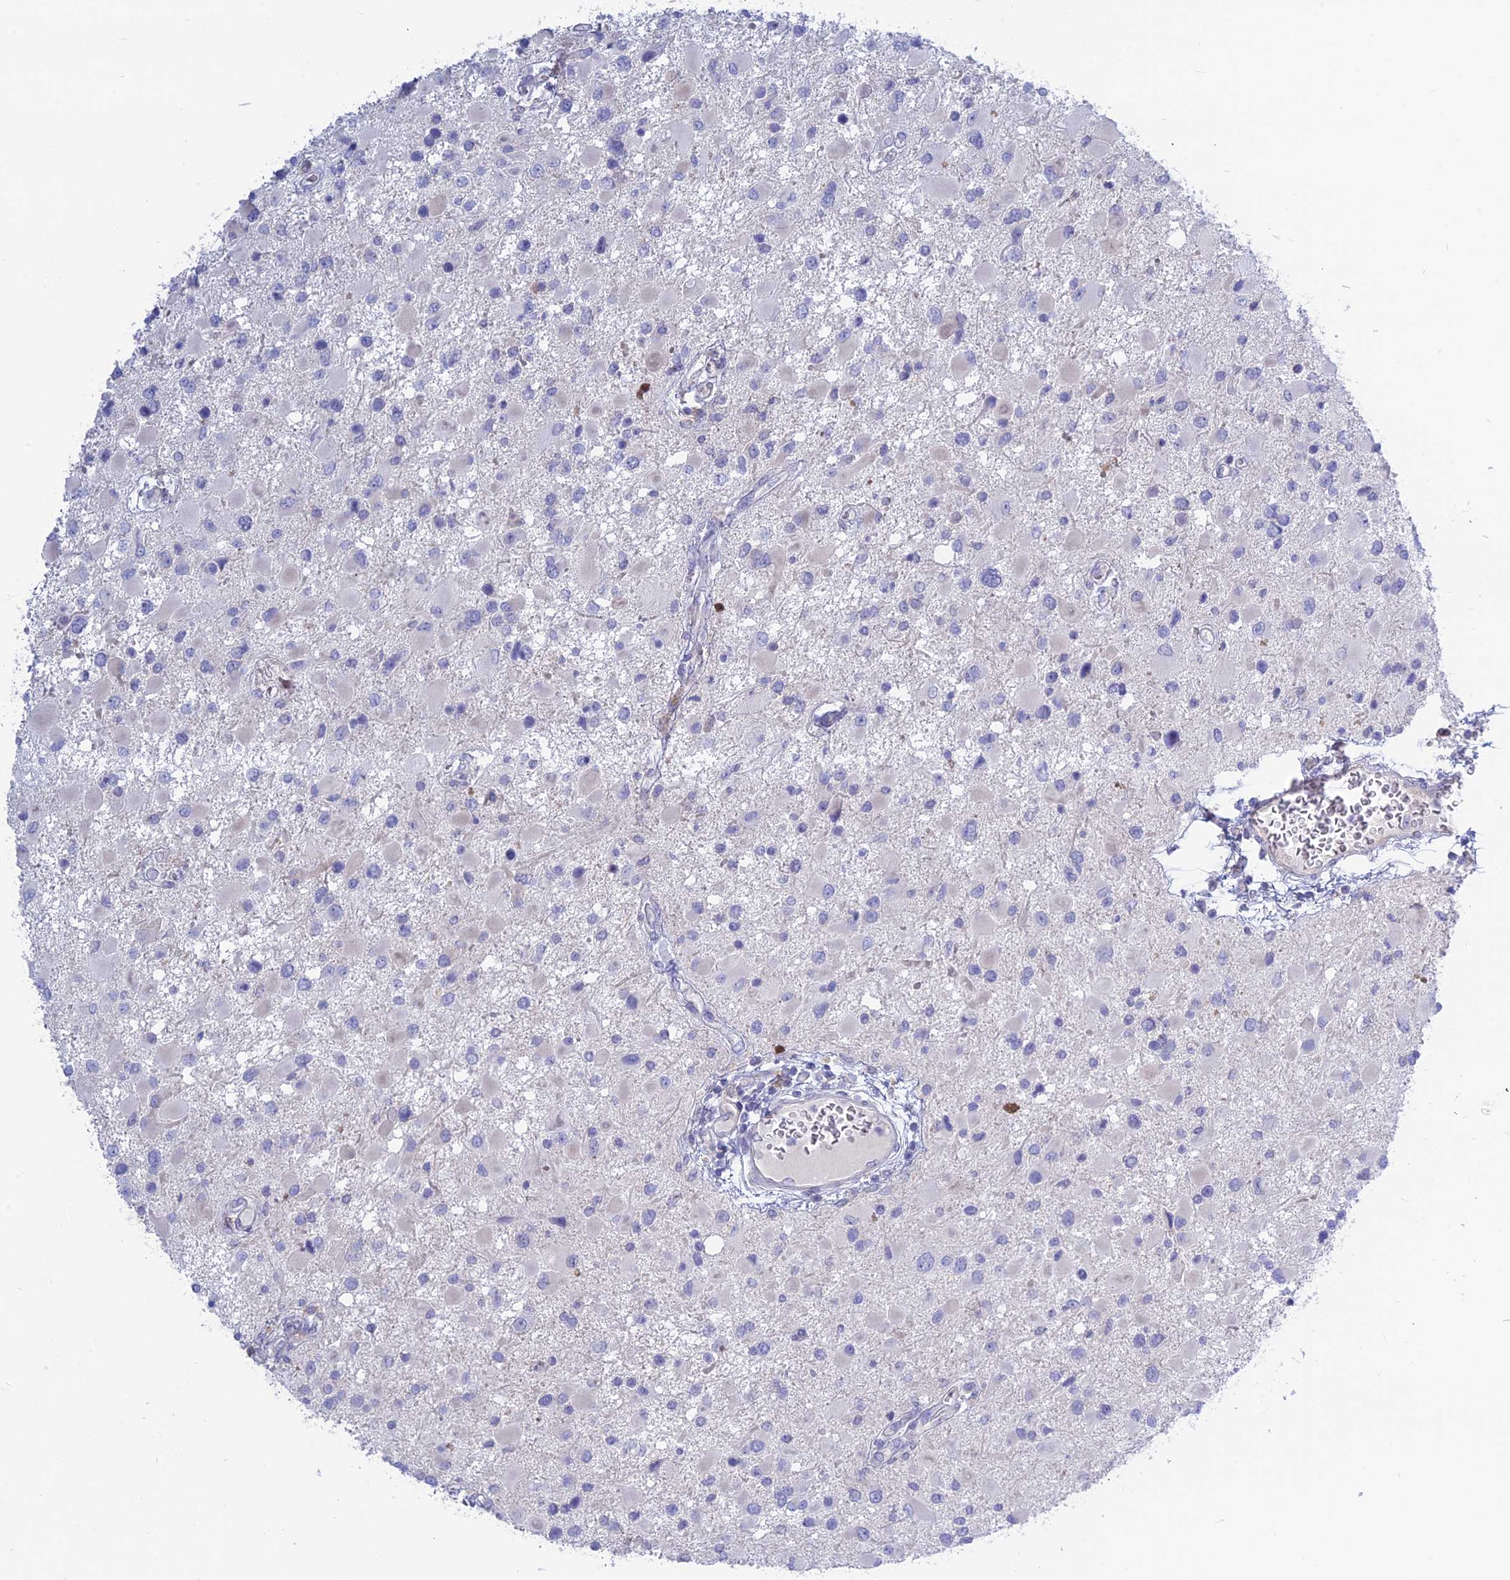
{"staining": {"intensity": "negative", "quantity": "none", "location": "none"}, "tissue": "glioma", "cell_type": "Tumor cells", "image_type": "cancer", "snomed": [{"axis": "morphology", "description": "Glioma, malignant, High grade"}, {"axis": "topography", "description": "Brain"}], "caption": "A photomicrograph of human glioma is negative for staining in tumor cells.", "gene": "SNTN", "patient": {"sex": "male", "age": 53}}